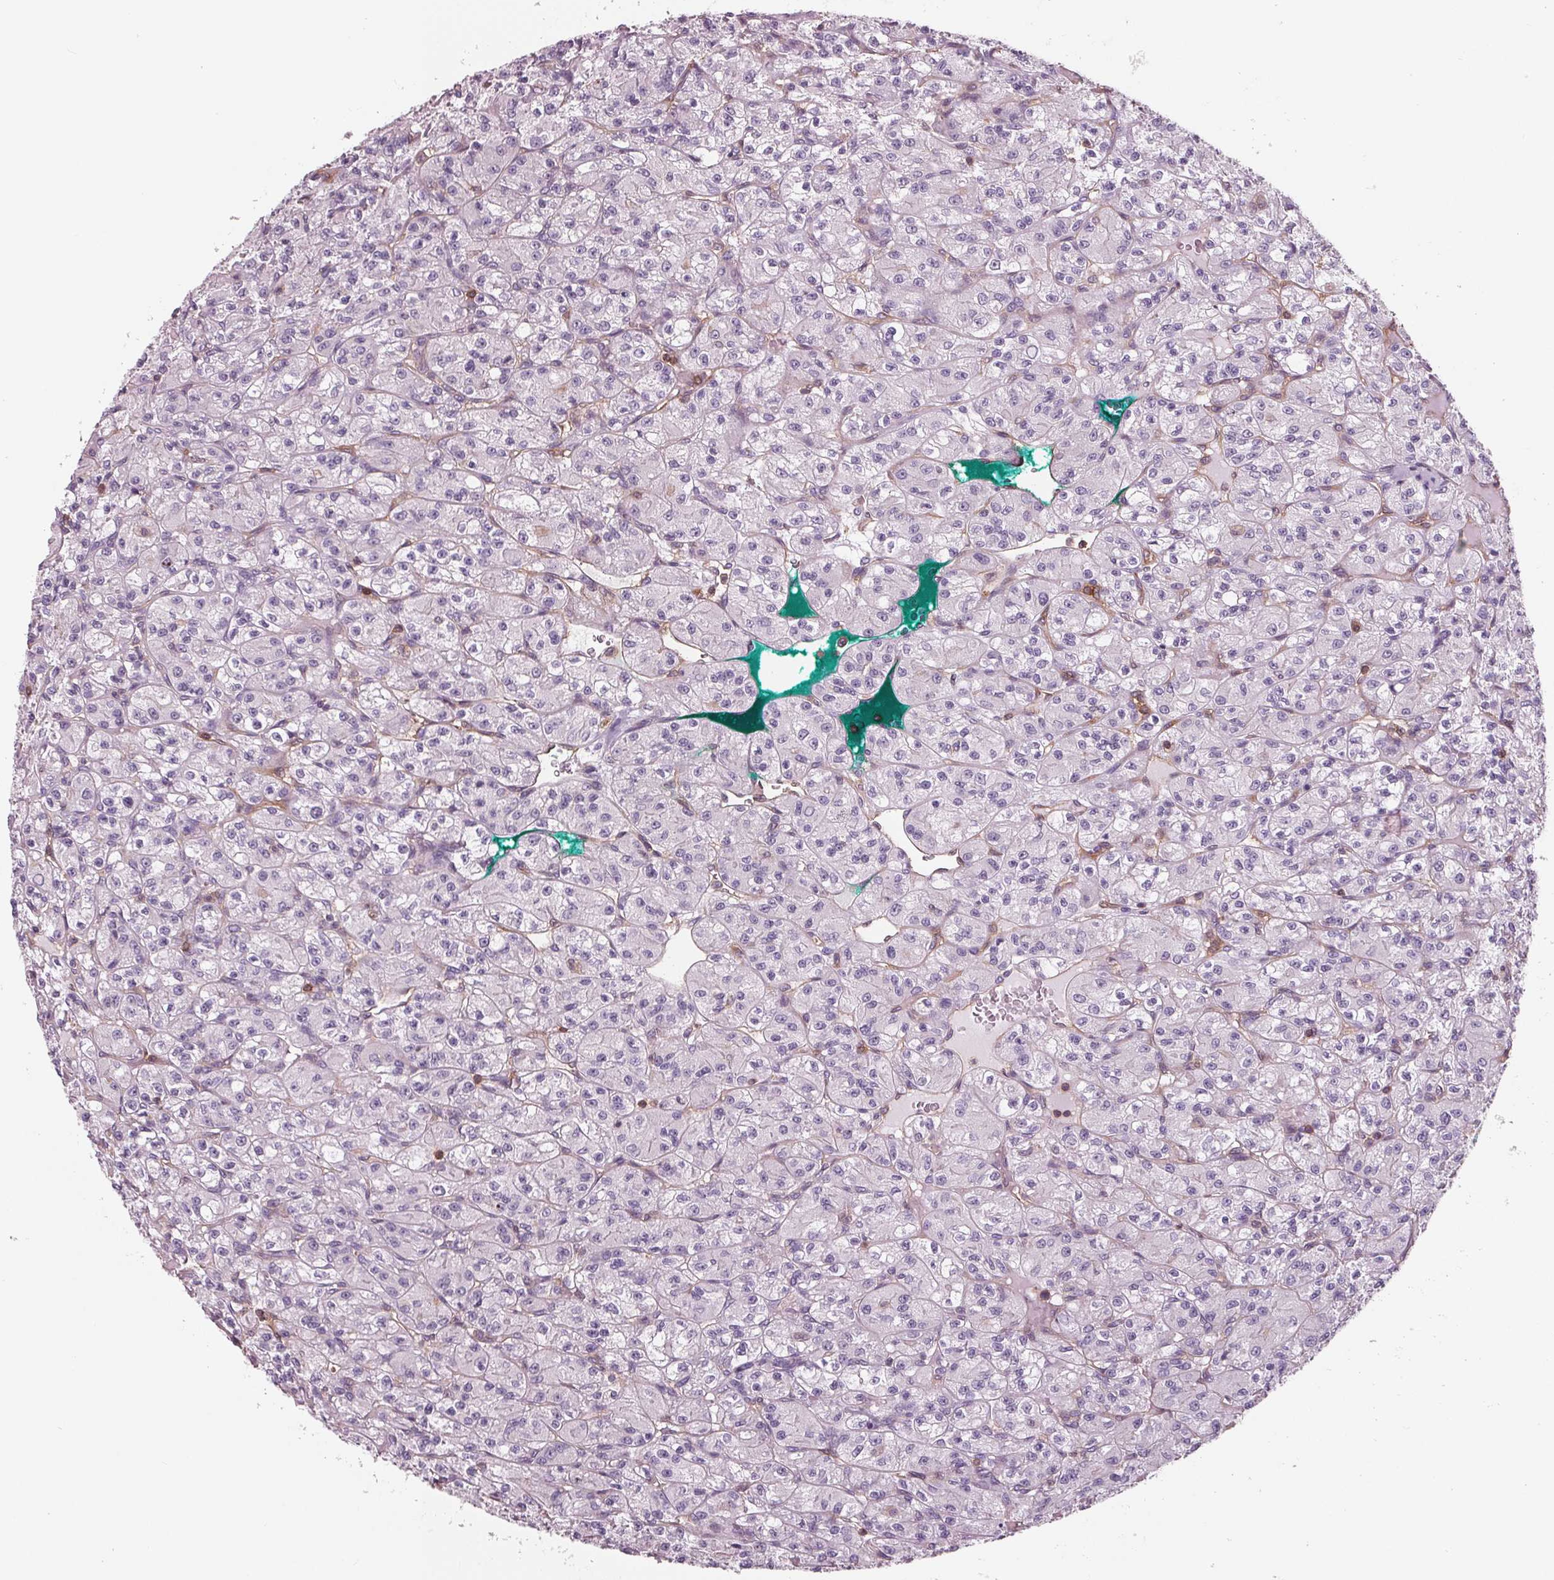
{"staining": {"intensity": "negative", "quantity": "none", "location": "none"}, "tissue": "renal cancer", "cell_type": "Tumor cells", "image_type": "cancer", "snomed": [{"axis": "morphology", "description": "Adenocarcinoma, NOS"}, {"axis": "topography", "description": "Kidney"}], "caption": "There is no significant expression in tumor cells of renal adenocarcinoma.", "gene": "ARHGAP25", "patient": {"sex": "female", "age": 70}}